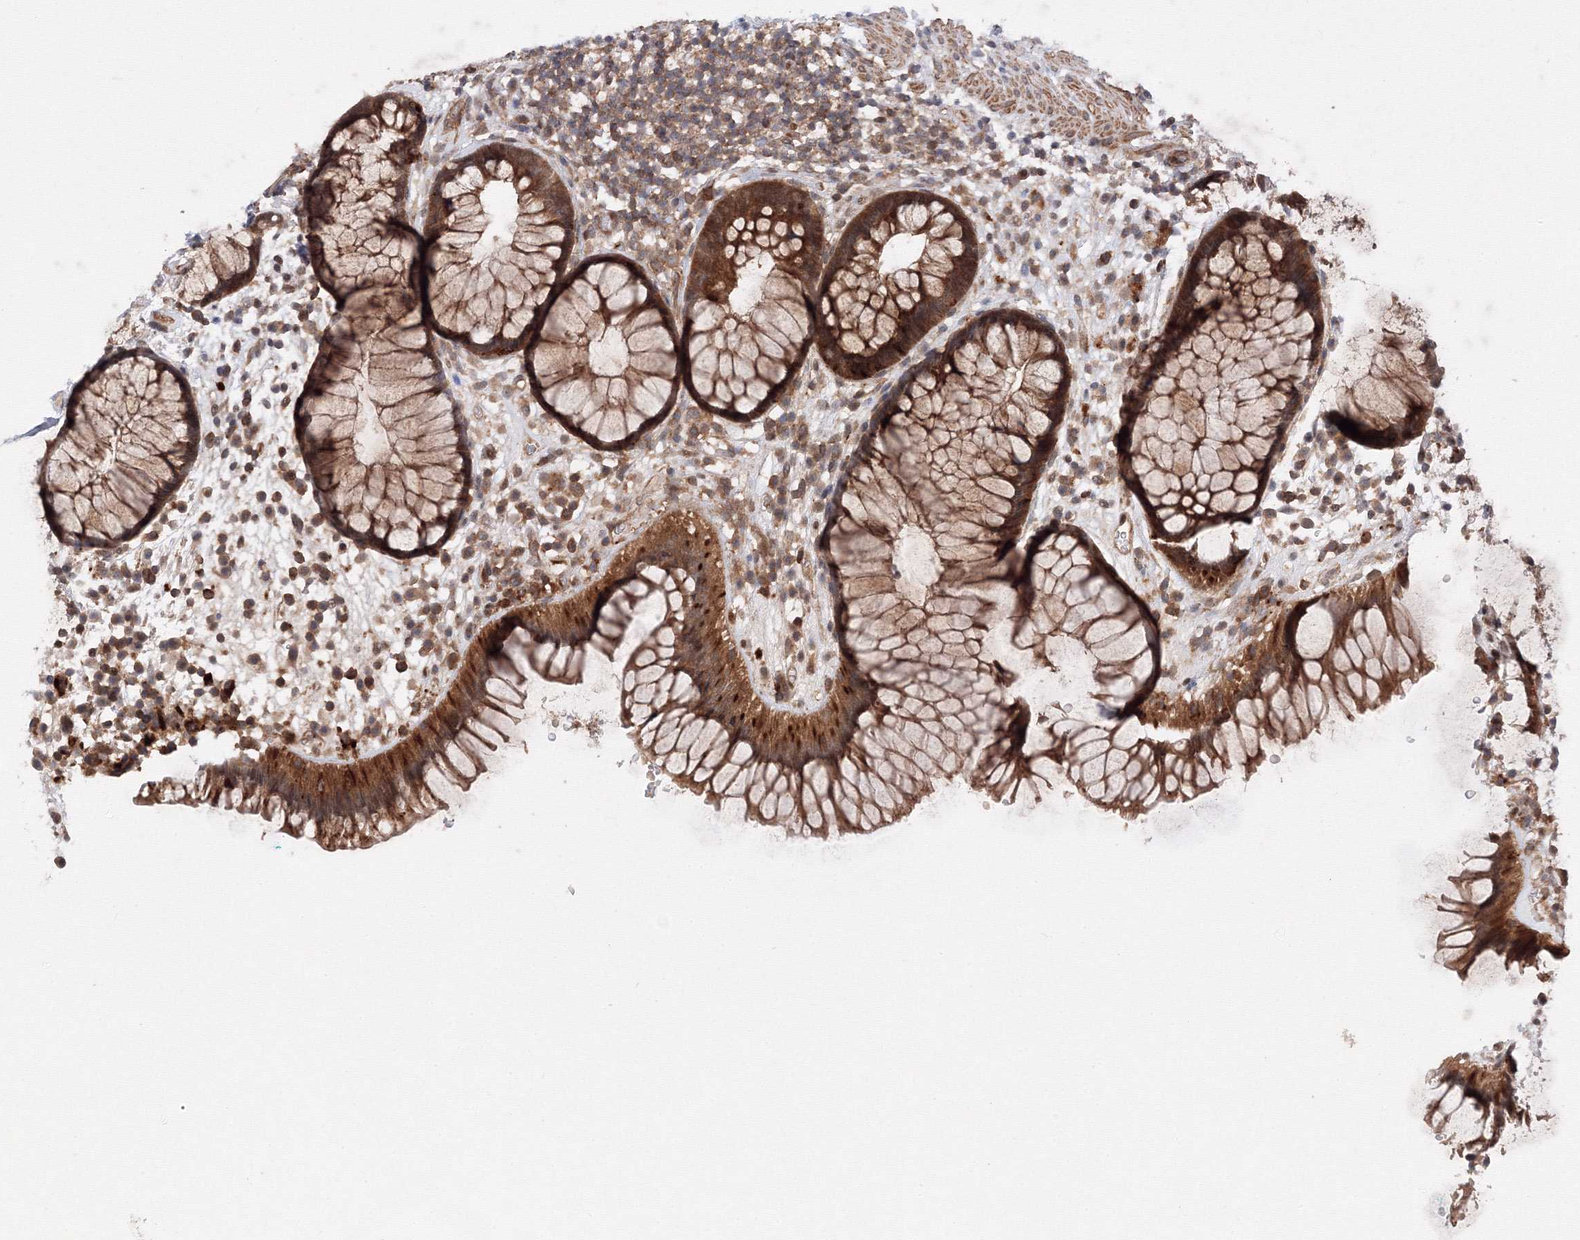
{"staining": {"intensity": "moderate", "quantity": ">75%", "location": "cytoplasmic/membranous"}, "tissue": "rectum", "cell_type": "Glandular cells", "image_type": "normal", "snomed": [{"axis": "morphology", "description": "Normal tissue, NOS"}, {"axis": "topography", "description": "Rectum"}], "caption": "Rectum stained for a protein (brown) exhibits moderate cytoplasmic/membranous positive staining in about >75% of glandular cells.", "gene": "DCTD", "patient": {"sex": "male", "age": 51}}